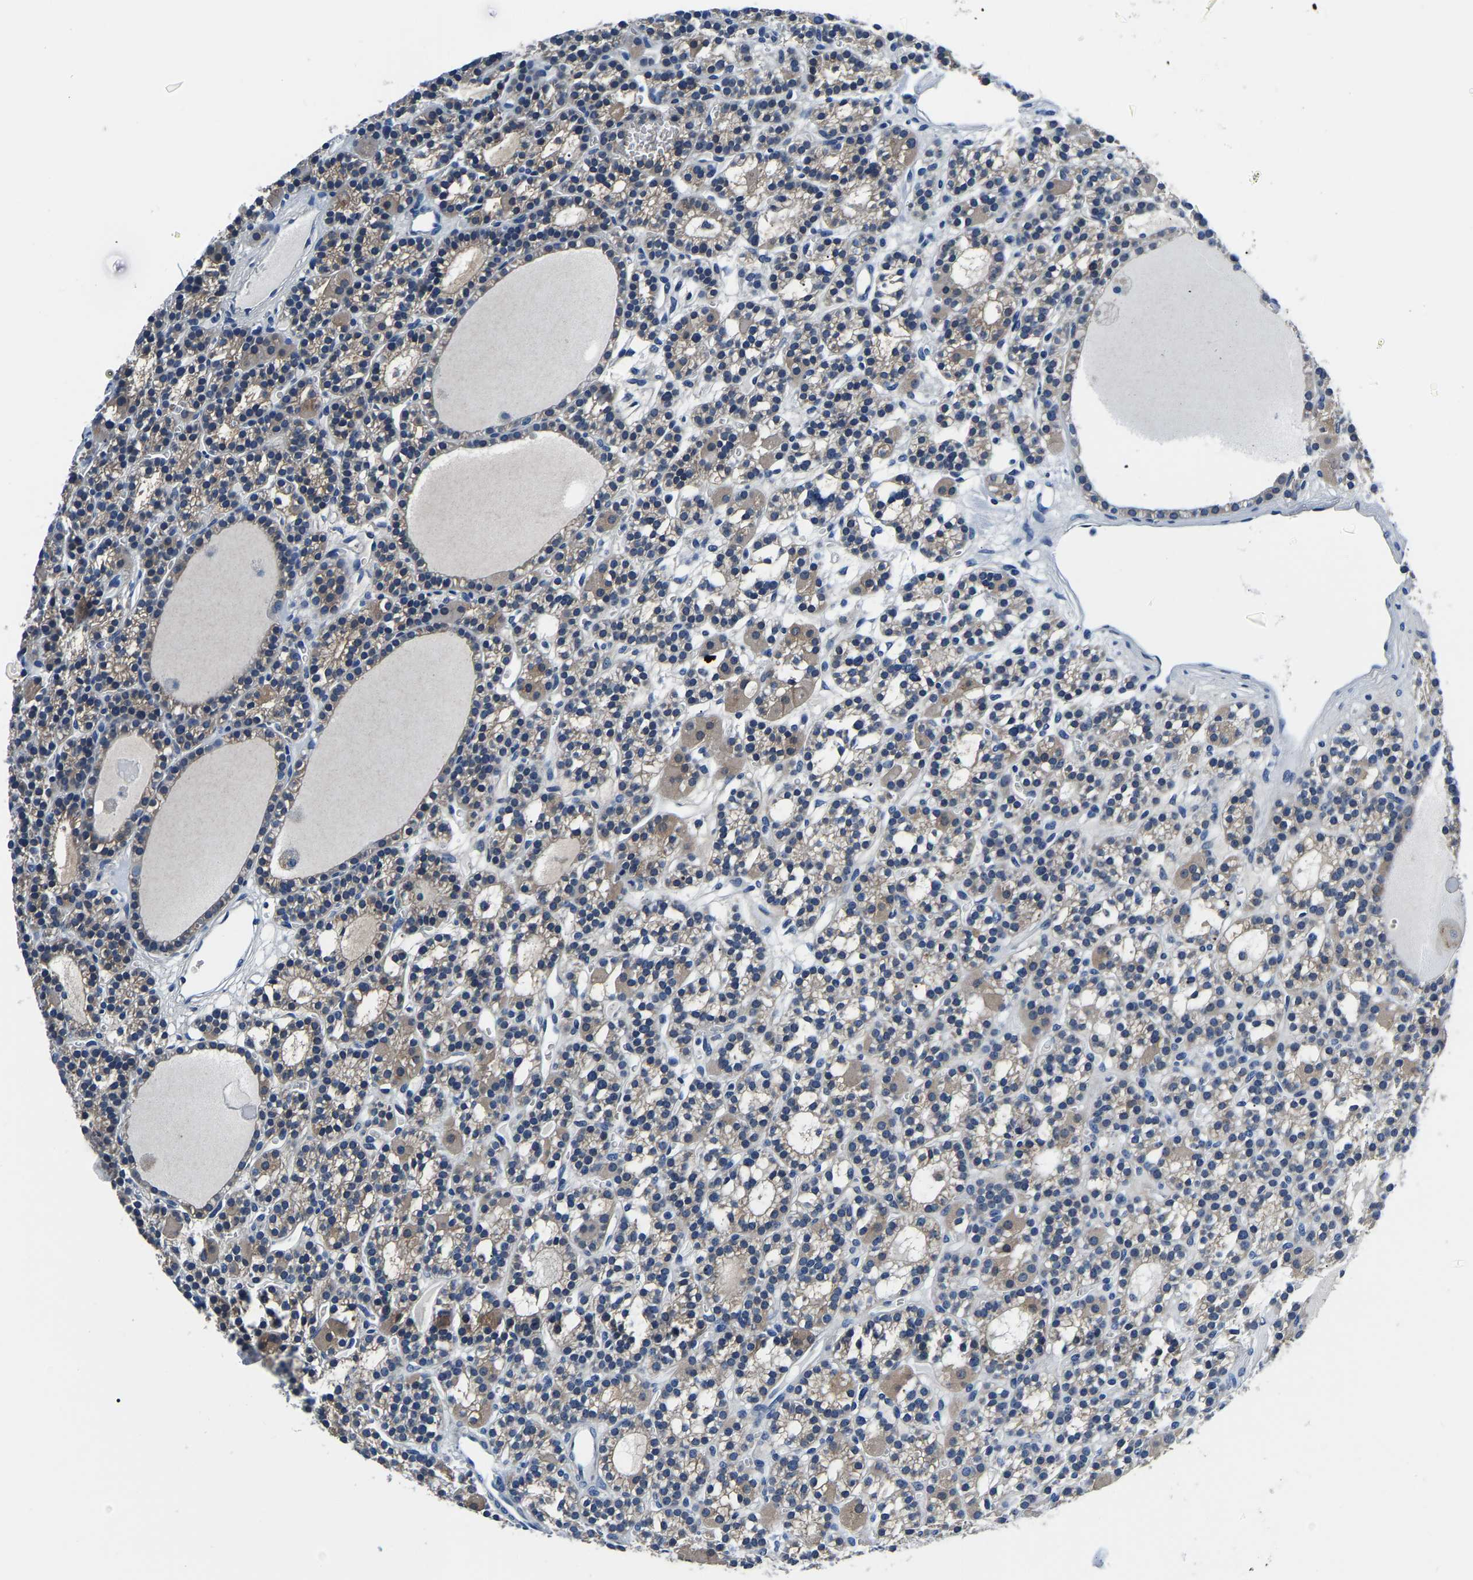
{"staining": {"intensity": "weak", "quantity": "25%-75%", "location": "cytoplasmic/membranous"}, "tissue": "parathyroid gland", "cell_type": "Glandular cells", "image_type": "normal", "snomed": [{"axis": "morphology", "description": "Normal tissue, NOS"}, {"axis": "morphology", "description": "Adenoma, NOS"}, {"axis": "topography", "description": "Parathyroid gland"}], "caption": "Protein analysis of unremarkable parathyroid gland shows weak cytoplasmic/membranous positivity in approximately 25%-75% of glandular cells. (Brightfield microscopy of DAB IHC at high magnification).", "gene": "ACO1", "patient": {"sex": "female", "age": 58}}